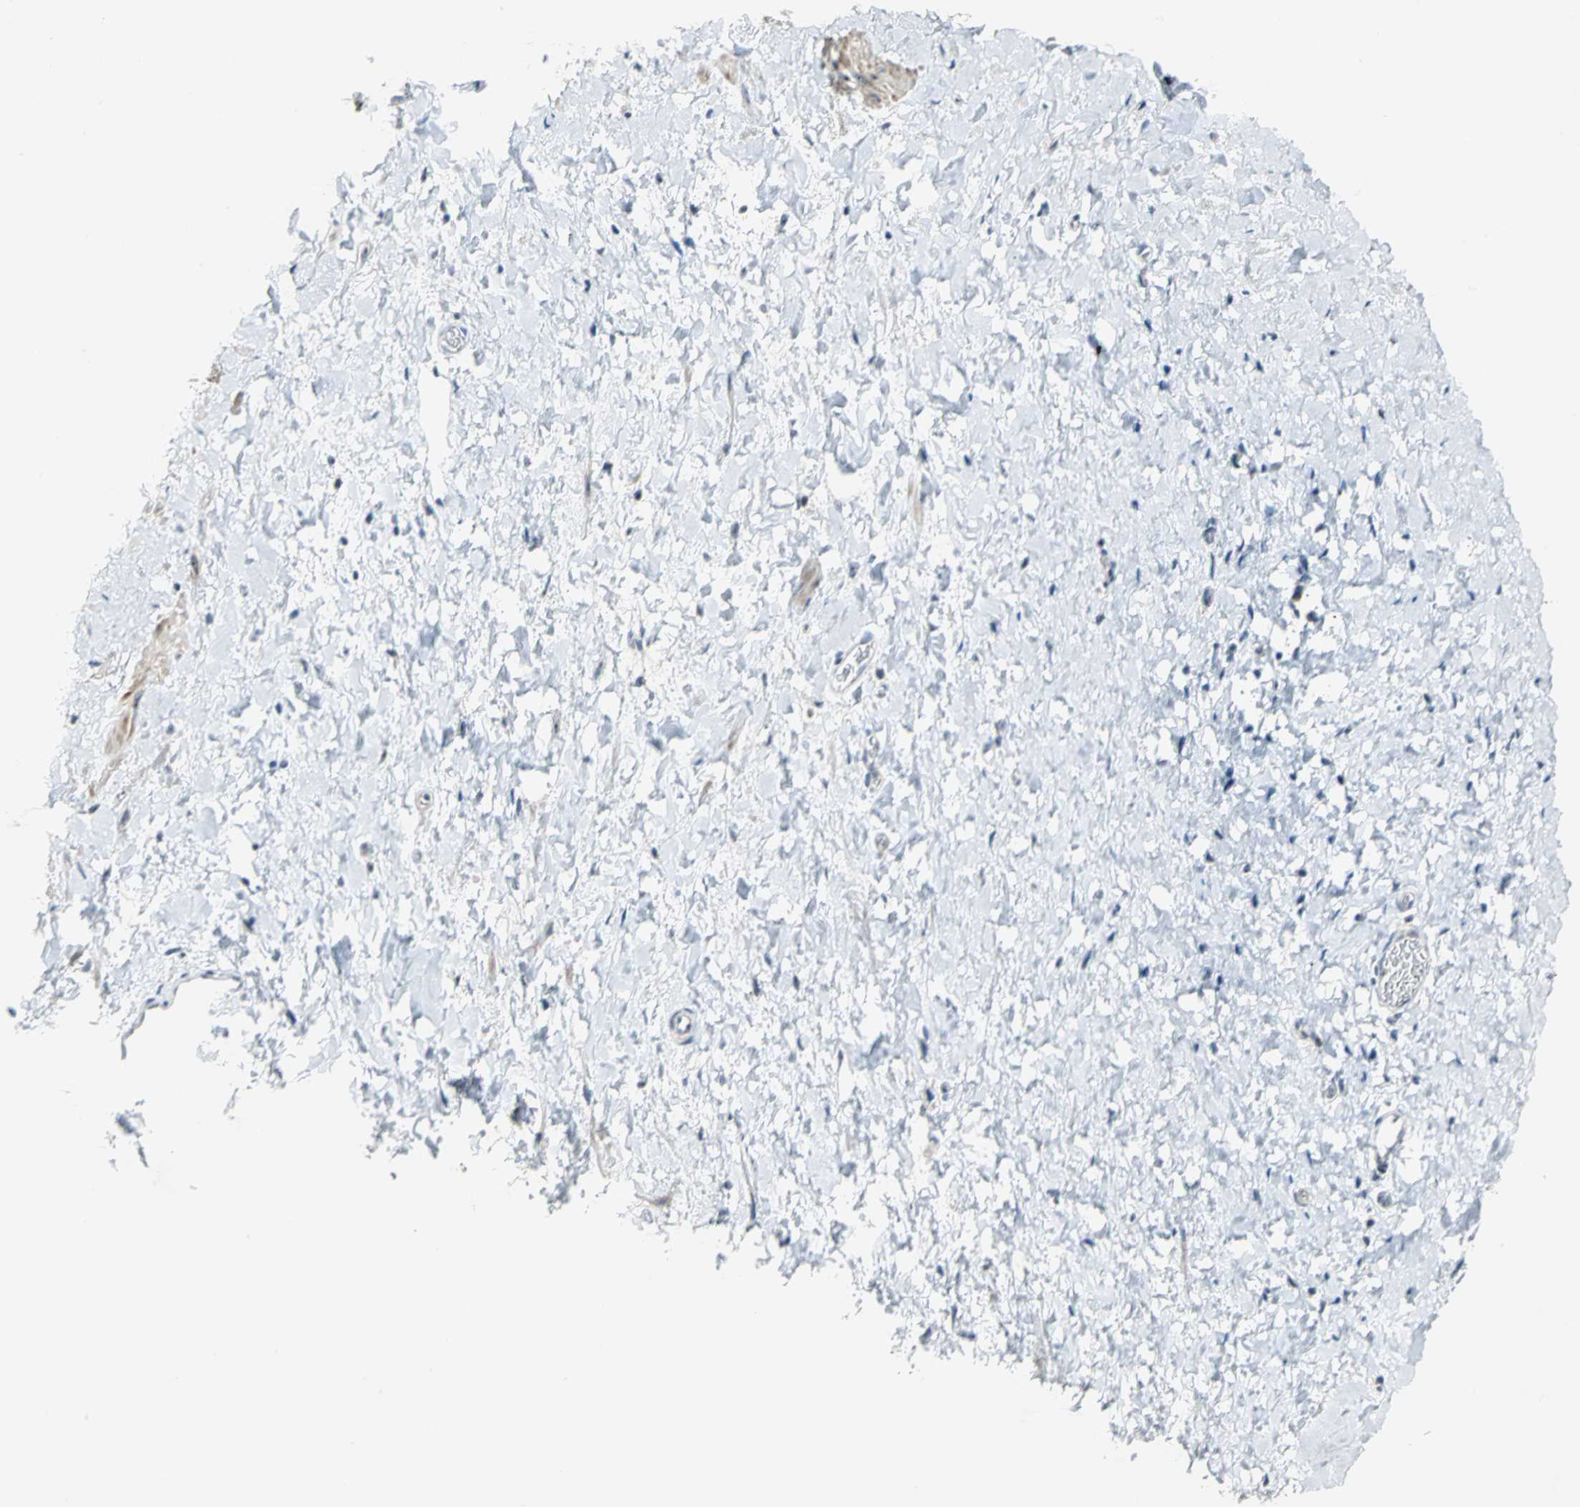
{"staining": {"intensity": "negative", "quantity": "none", "location": "none"}, "tissue": "smooth muscle", "cell_type": "Smooth muscle cells", "image_type": "normal", "snomed": [{"axis": "morphology", "description": "Normal tissue, NOS"}, {"axis": "topography", "description": "Smooth muscle"}], "caption": "This is a image of immunohistochemistry (IHC) staining of unremarkable smooth muscle, which shows no expression in smooth muscle cells.", "gene": "MYBBP1A", "patient": {"sex": "male", "age": 16}}